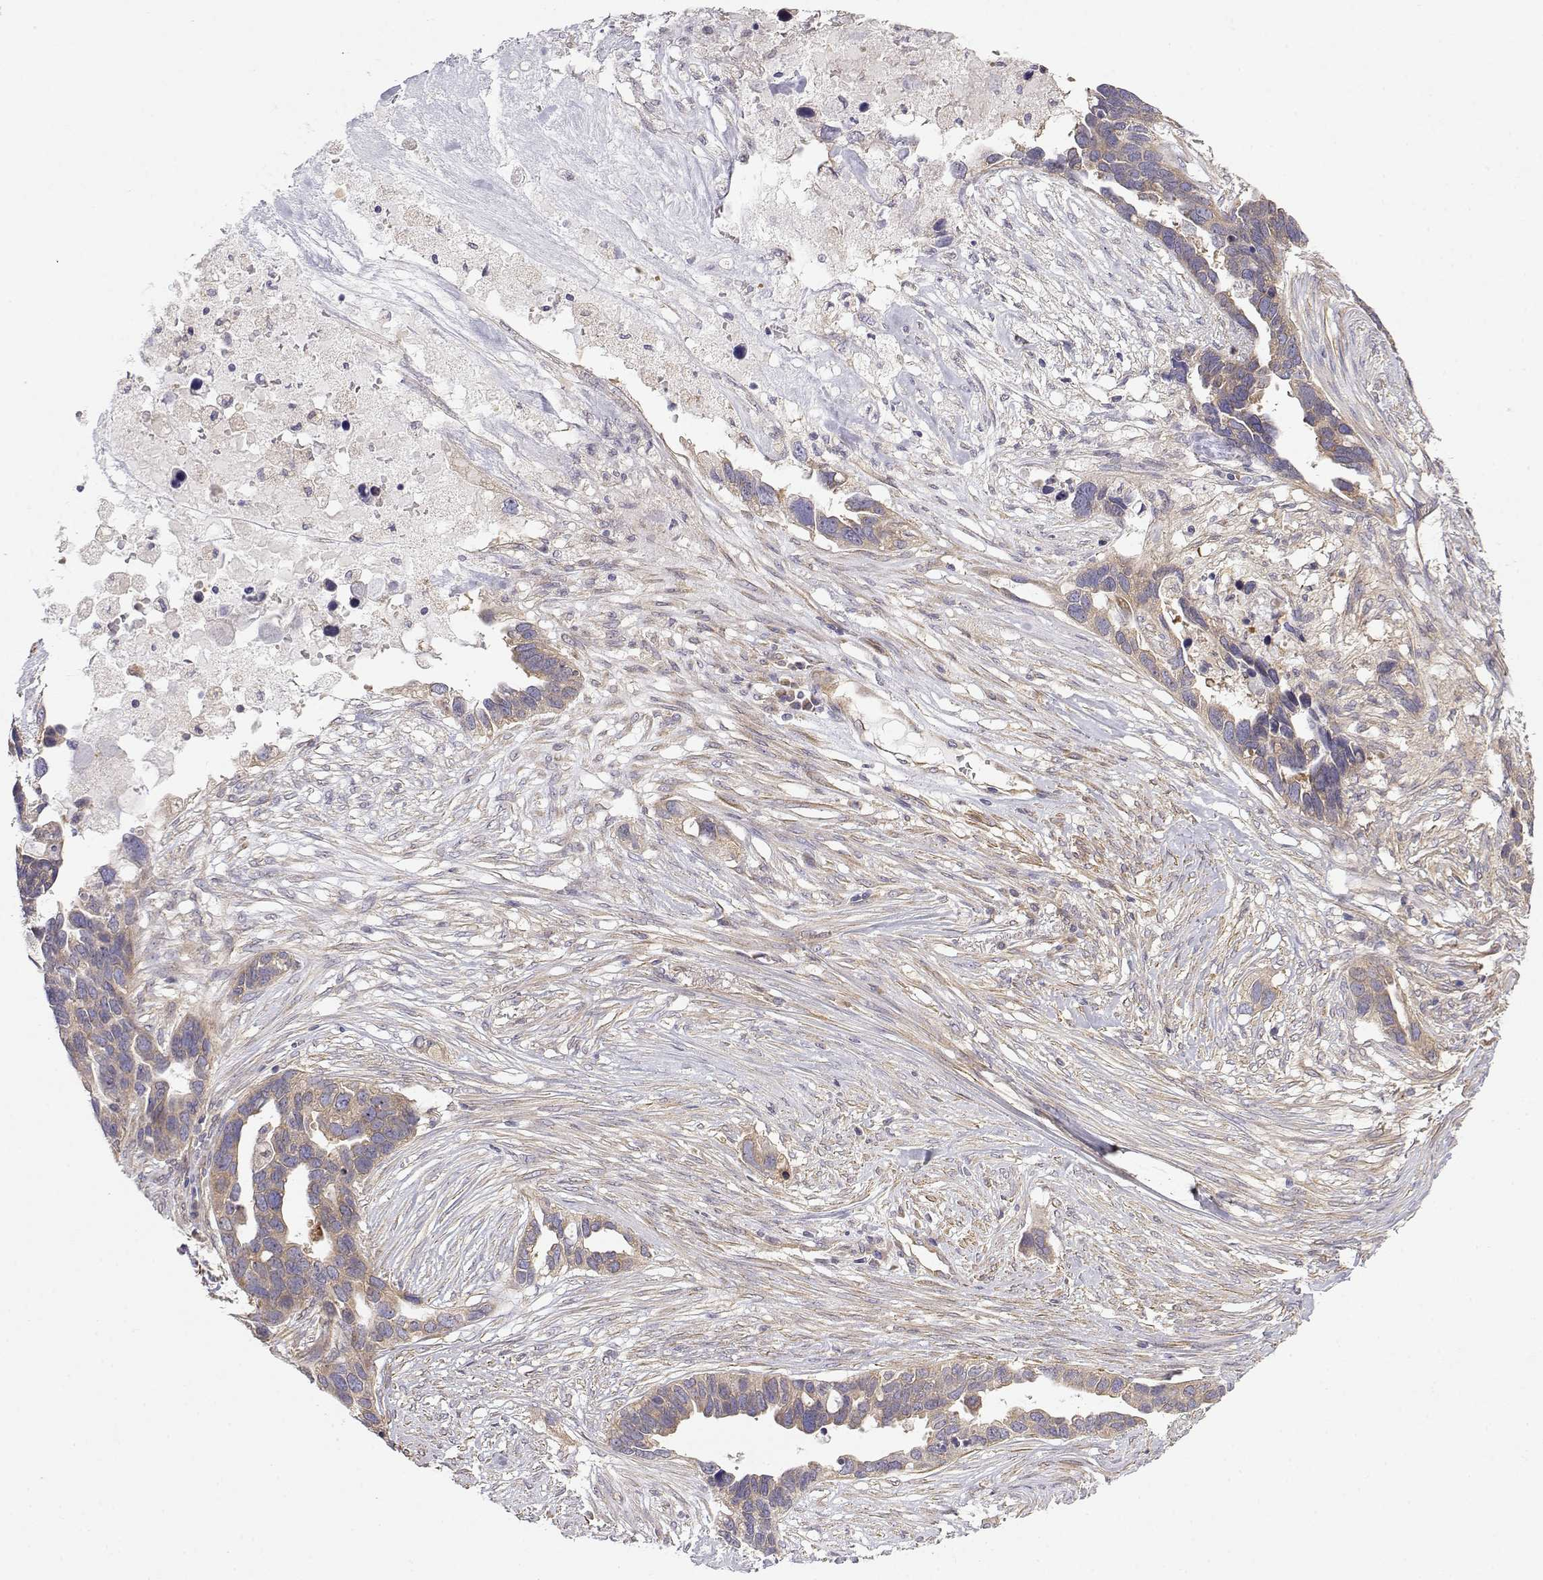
{"staining": {"intensity": "weak", "quantity": ">75%", "location": "cytoplasmic/membranous"}, "tissue": "ovarian cancer", "cell_type": "Tumor cells", "image_type": "cancer", "snomed": [{"axis": "morphology", "description": "Cystadenocarcinoma, serous, NOS"}, {"axis": "topography", "description": "Ovary"}], "caption": "Serous cystadenocarcinoma (ovarian) tissue demonstrates weak cytoplasmic/membranous expression in approximately >75% of tumor cells, visualized by immunohistochemistry. (Brightfield microscopy of DAB IHC at high magnification).", "gene": "PAIP1", "patient": {"sex": "female", "age": 54}}